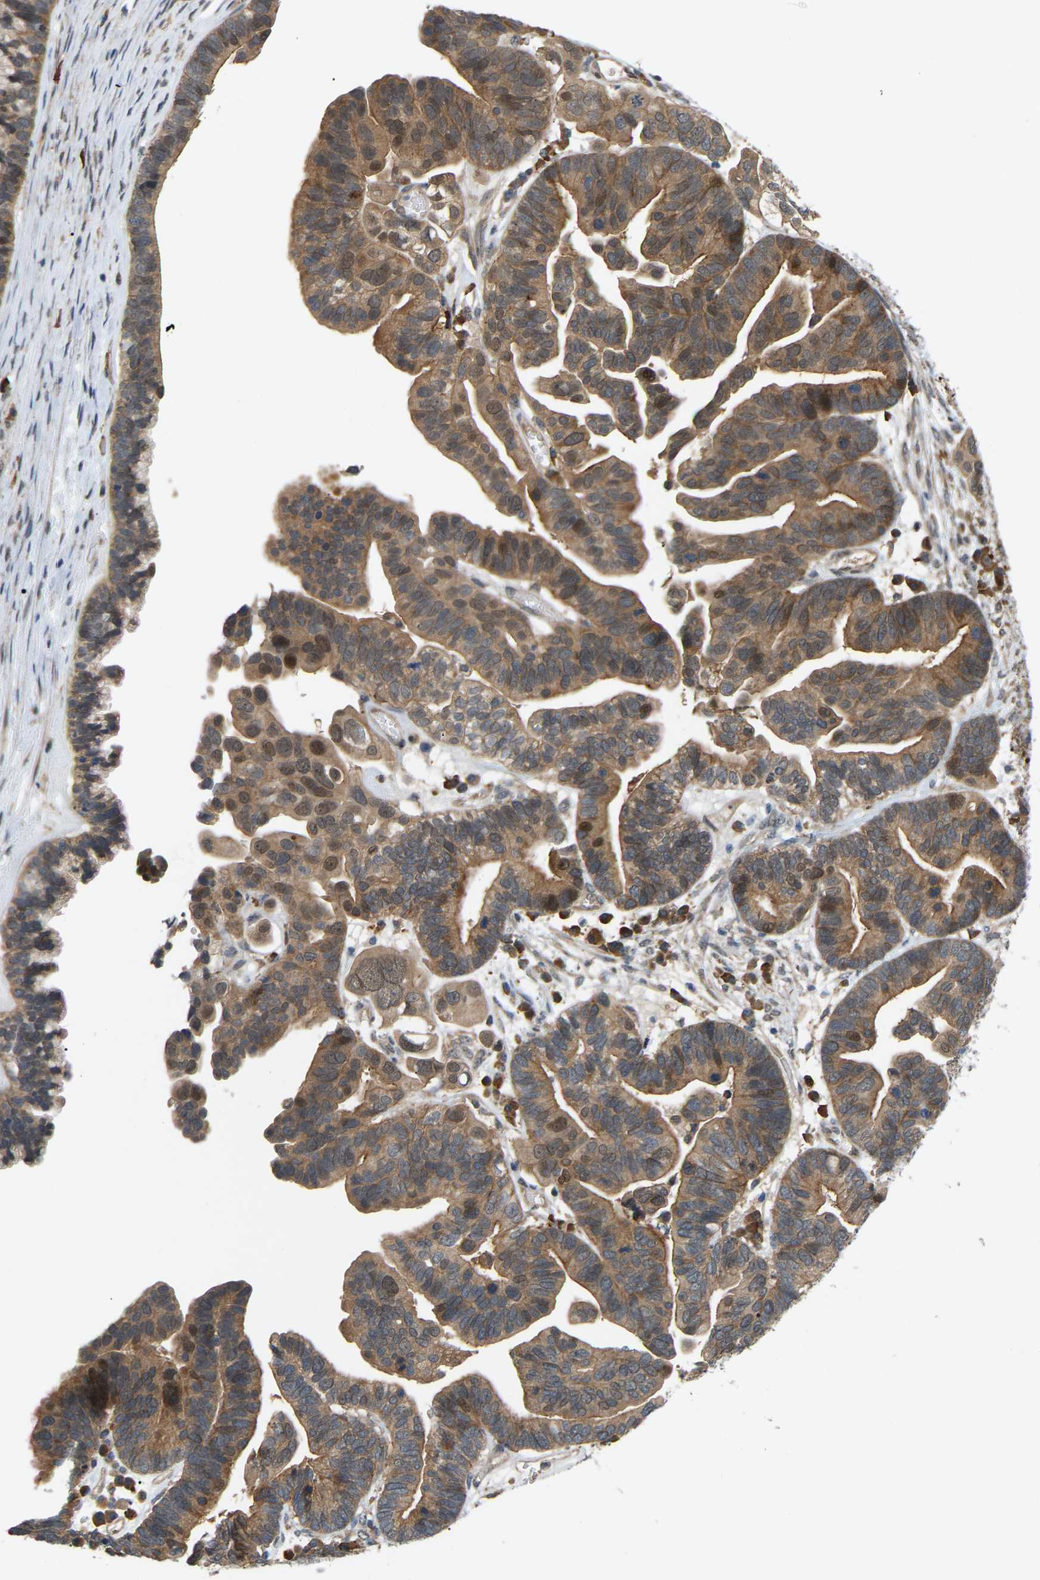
{"staining": {"intensity": "moderate", "quantity": ">75%", "location": "cytoplasmic/membranous"}, "tissue": "ovarian cancer", "cell_type": "Tumor cells", "image_type": "cancer", "snomed": [{"axis": "morphology", "description": "Cystadenocarcinoma, serous, NOS"}, {"axis": "topography", "description": "Ovary"}], "caption": "Immunohistochemical staining of serous cystadenocarcinoma (ovarian) reveals moderate cytoplasmic/membranous protein expression in about >75% of tumor cells.", "gene": "CROT", "patient": {"sex": "female", "age": 56}}